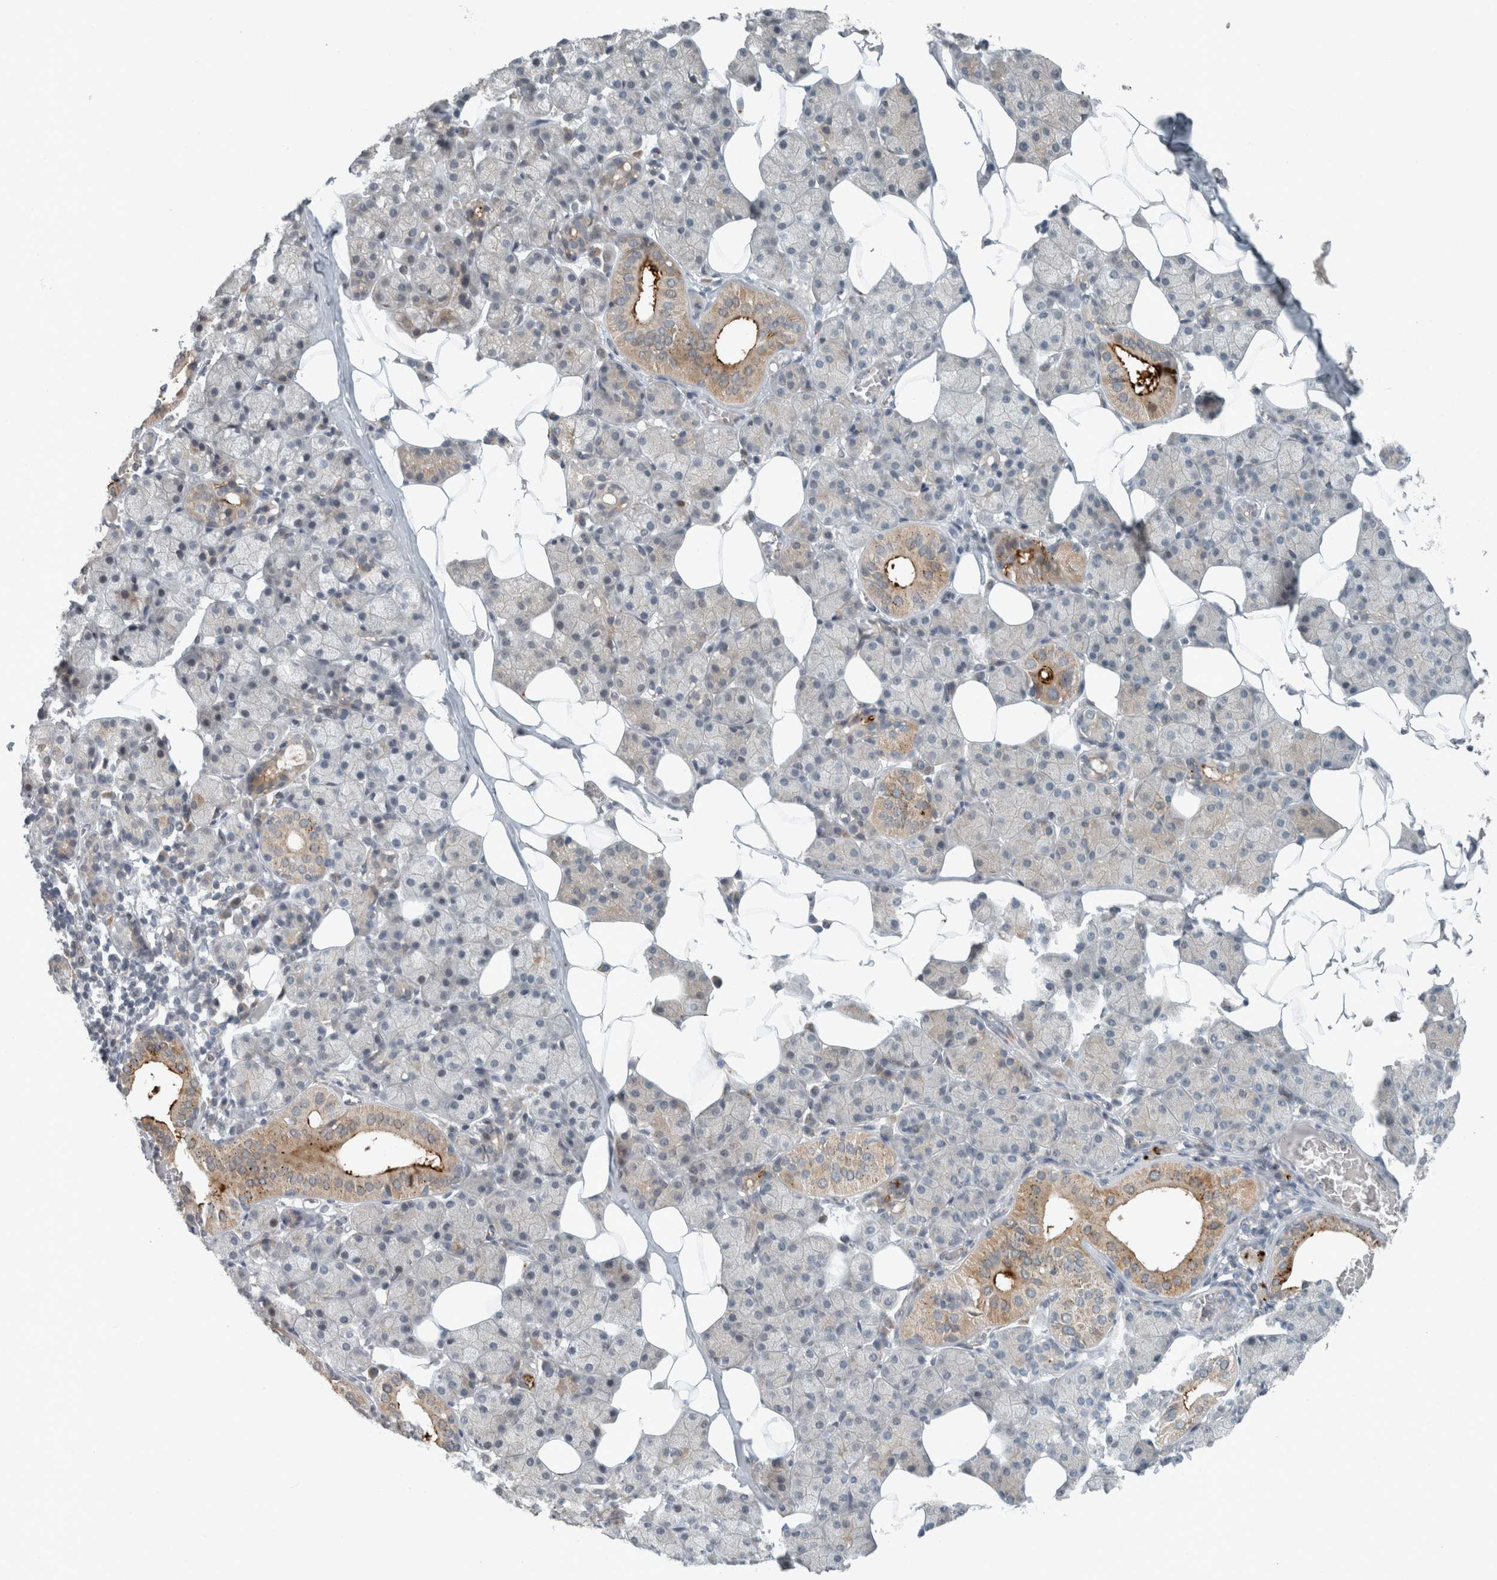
{"staining": {"intensity": "weak", "quantity": "<25%", "location": "cytoplasmic/membranous"}, "tissue": "salivary gland", "cell_type": "Glandular cells", "image_type": "normal", "snomed": [{"axis": "morphology", "description": "Normal tissue, NOS"}, {"axis": "topography", "description": "Salivary gland"}], "caption": "Glandular cells show no significant positivity in benign salivary gland. (DAB immunohistochemistry (IHC), high magnification).", "gene": "KIF1C", "patient": {"sex": "female", "age": 33}}